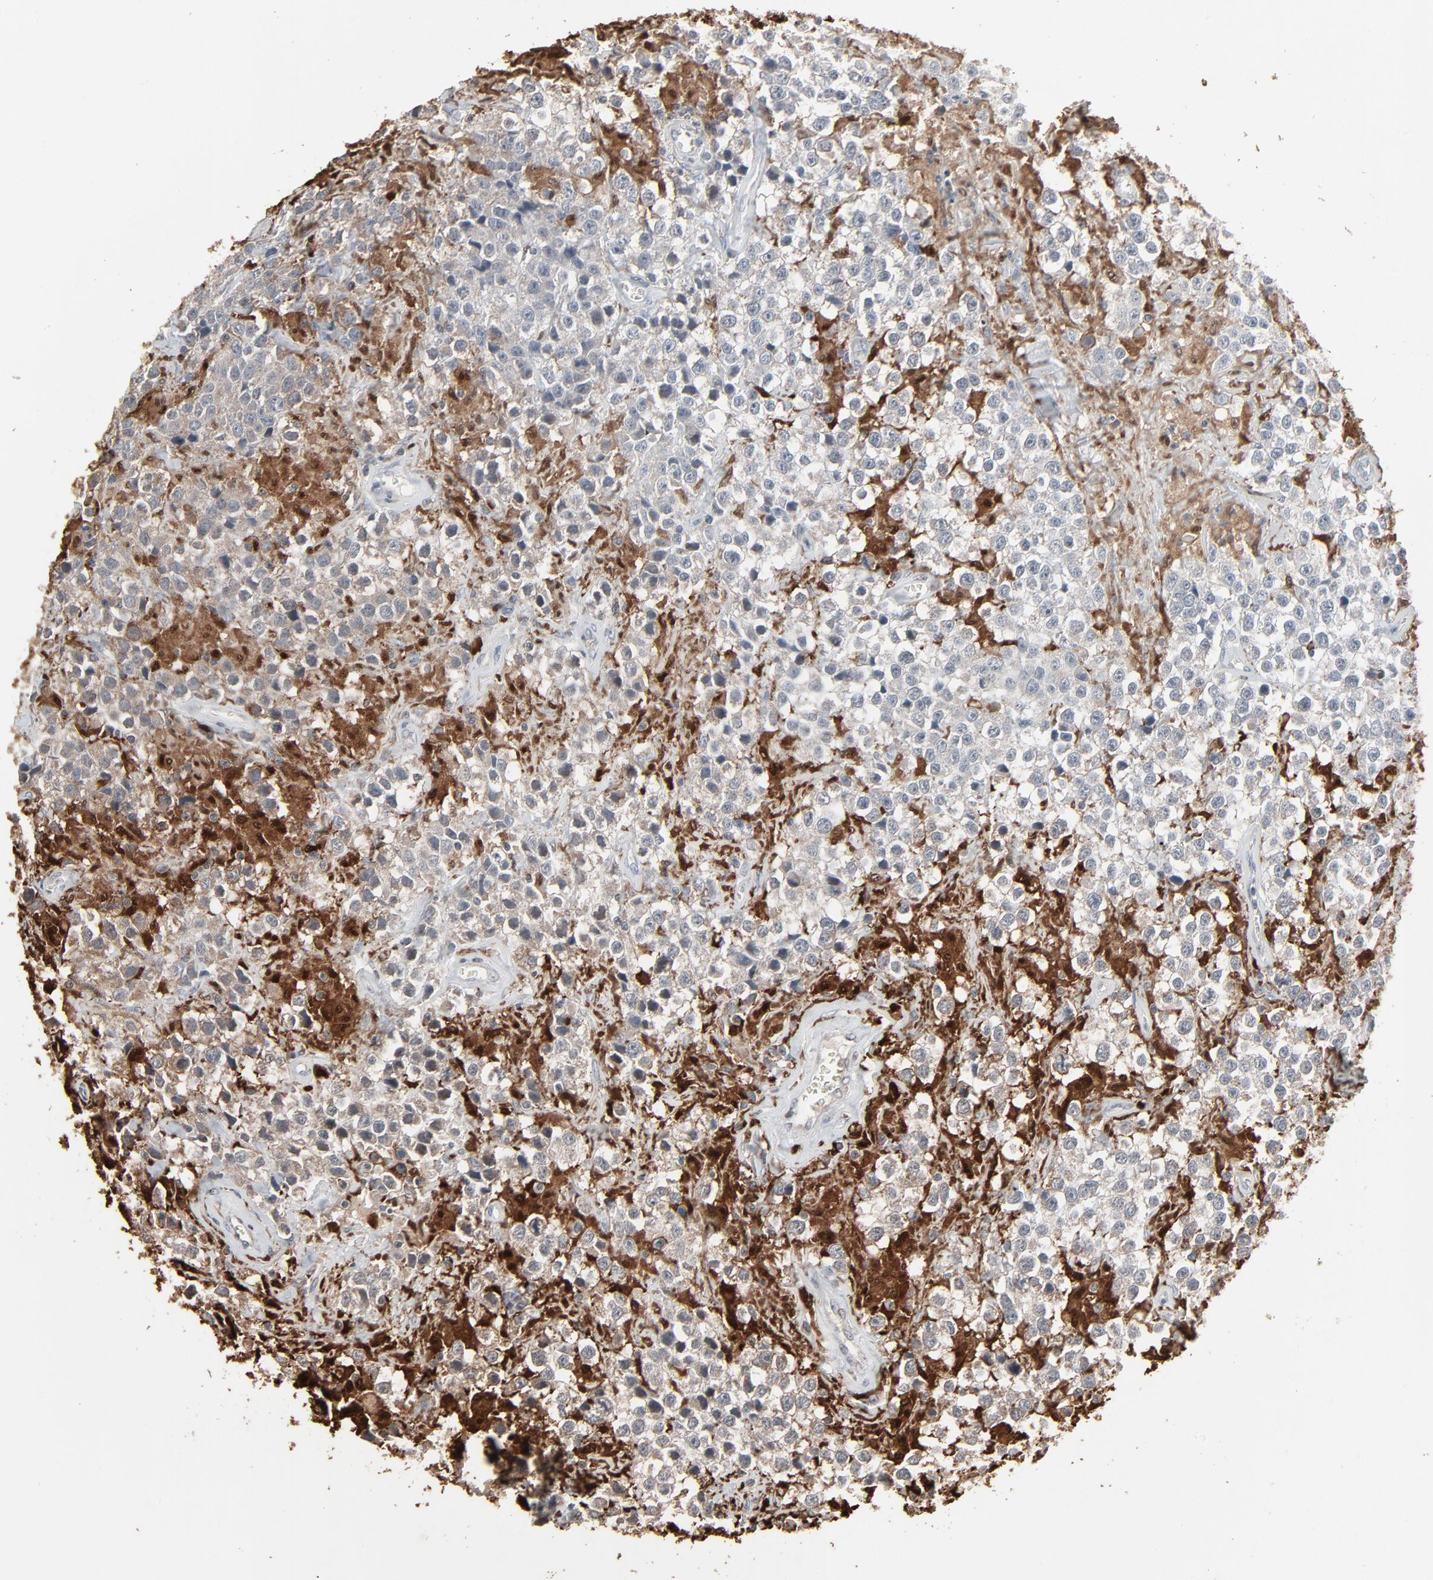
{"staining": {"intensity": "weak", "quantity": "<25%", "location": "cytoplasmic/membranous"}, "tissue": "testis cancer", "cell_type": "Tumor cells", "image_type": "cancer", "snomed": [{"axis": "morphology", "description": "Seminoma, NOS"}, {"axis": "topography", "description": "Testis"}], "caption": "Histopathology image shows no protein expression in tumor cells of testis cancer (seminoma) tissue. Brightfield microscopy of immunohistochemistry (IHC) stained with DAB (3,3'-diaminobenzidine) (brown) and hematoxylin (blue), captured at high magnification.", "gene": "DOCK8", "patient": {"sex": "male", "age": 43}}